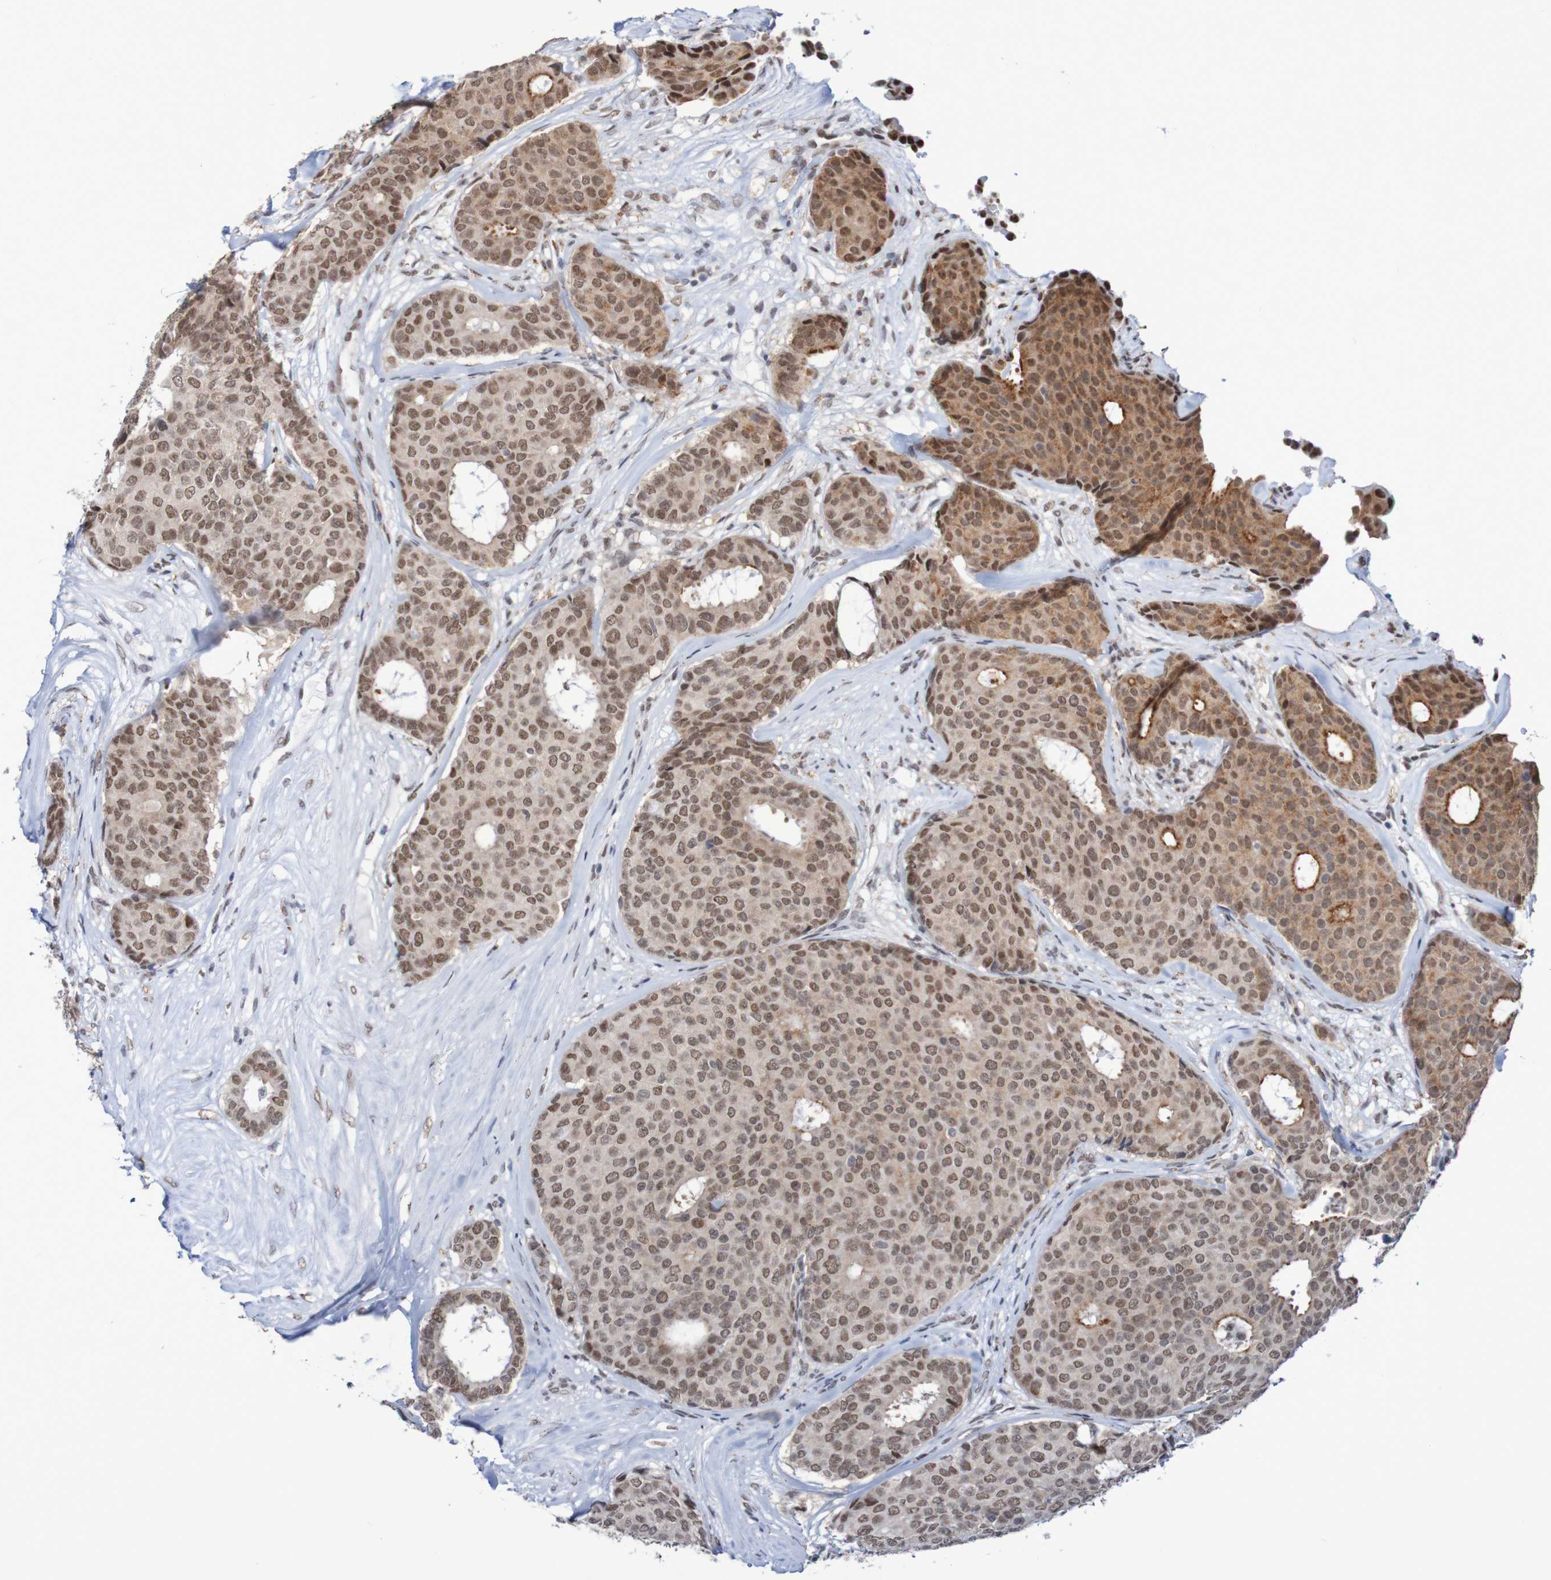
{"staining": {"intensity": "moderate", "quantity": ">75%", "location": "cytoplasmic/membranous,nuclear"}, "tissue": "breast cancer", "cell_type": "Tumor cells", "image_type": "cancer", "snomed": [{"axis": "morphology", "description": "Duct carcinoma"}, {"axis": "topography", "description": "Breast"}], "caption": "A brown stain labels moderate cytoplasmic/membranous and nuclear positivity of a protein in human breast infiltrating ductal carcinoma tumor cells. The staining is performed using DAB brown chromogen to label protein expression. The nuclei are counter-stained blue using hematoxylin.", "gene": "MRTFB", "patient": {"sex": "female", "age": 75}}